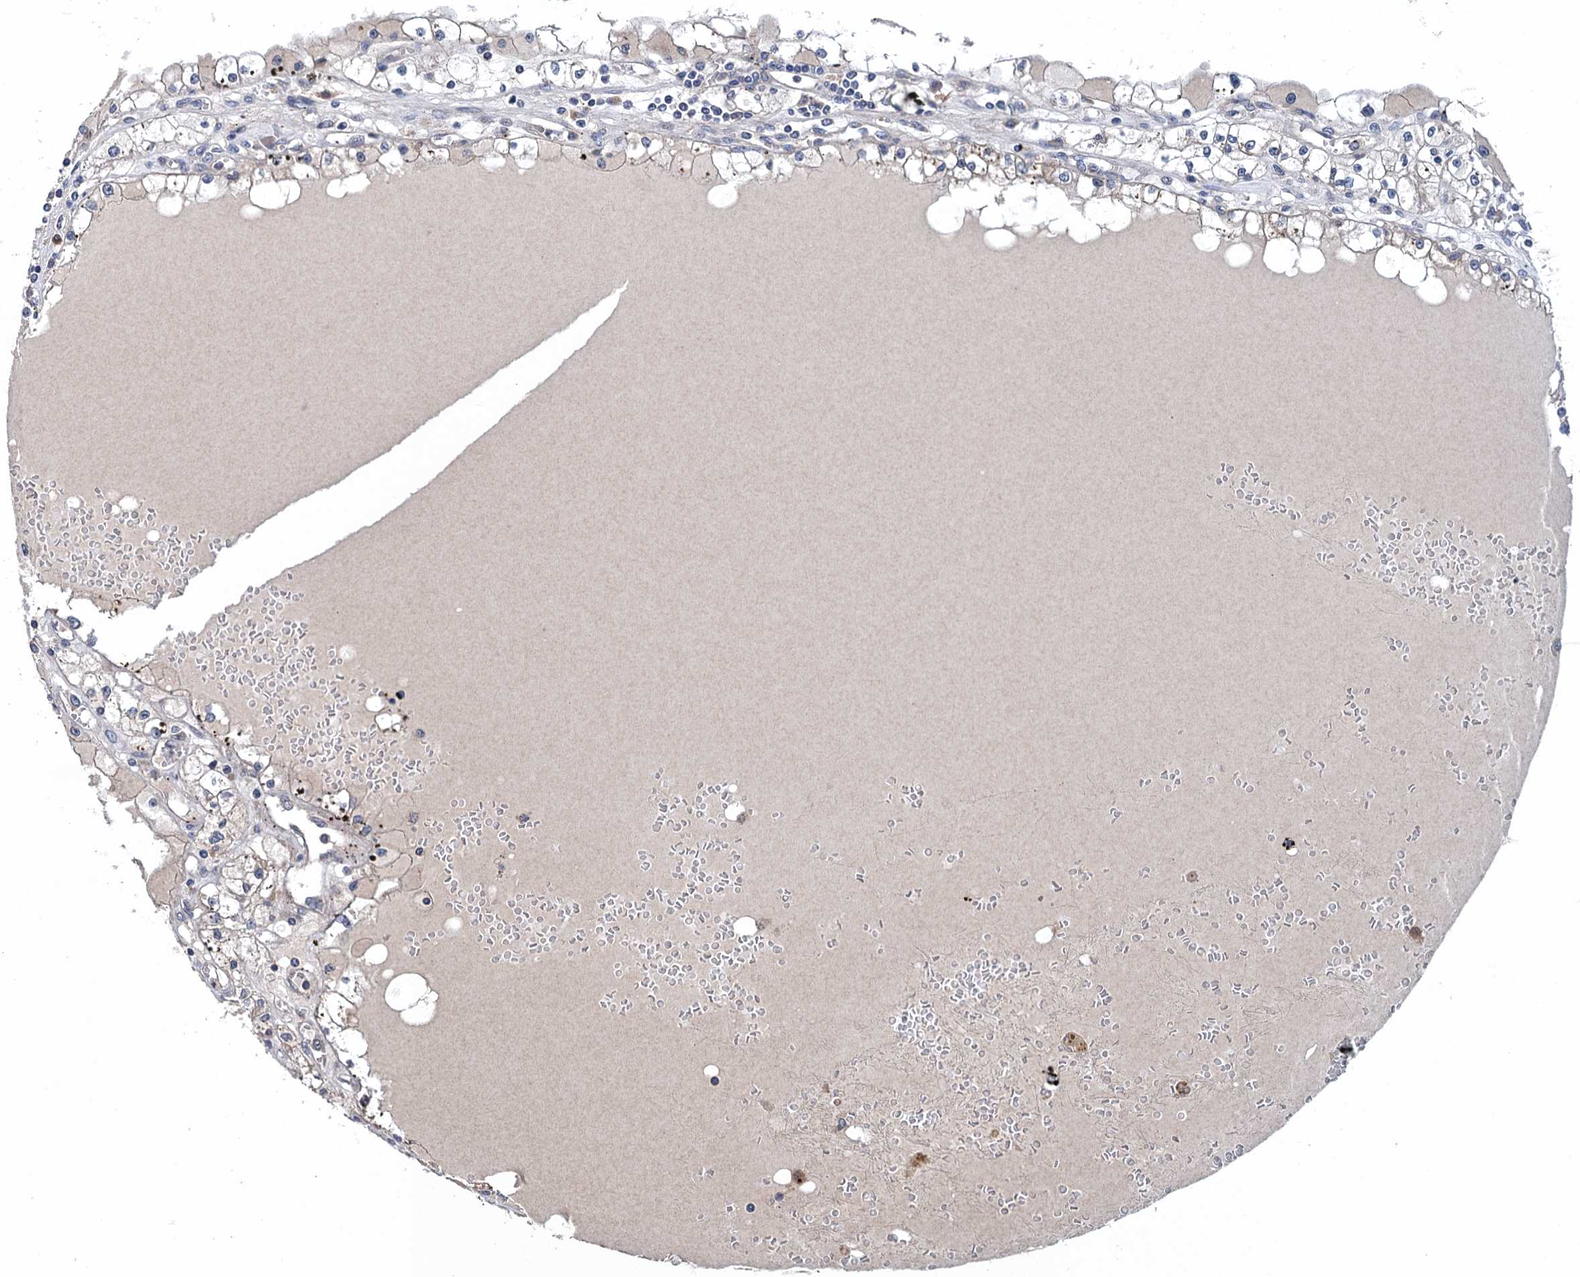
{"staining": {"intensity": "negative", "quantity": "none", "location": "none"}, "tissue": "renal cancer", "cell_type": "Tumor cells", "image_type": "cancer", "snomed": [{"axis": "morphology", "description": "Adenocarcinoma, NOS"}, {"axis": "topography", "description": "Kidney"}], "caption": "The histopathology image exhibits no significant positivity in tumor cells of adenocarcinoma (renal).", "gene": "BLTP3B", "patient": {"sex": "male", "age": 56}}